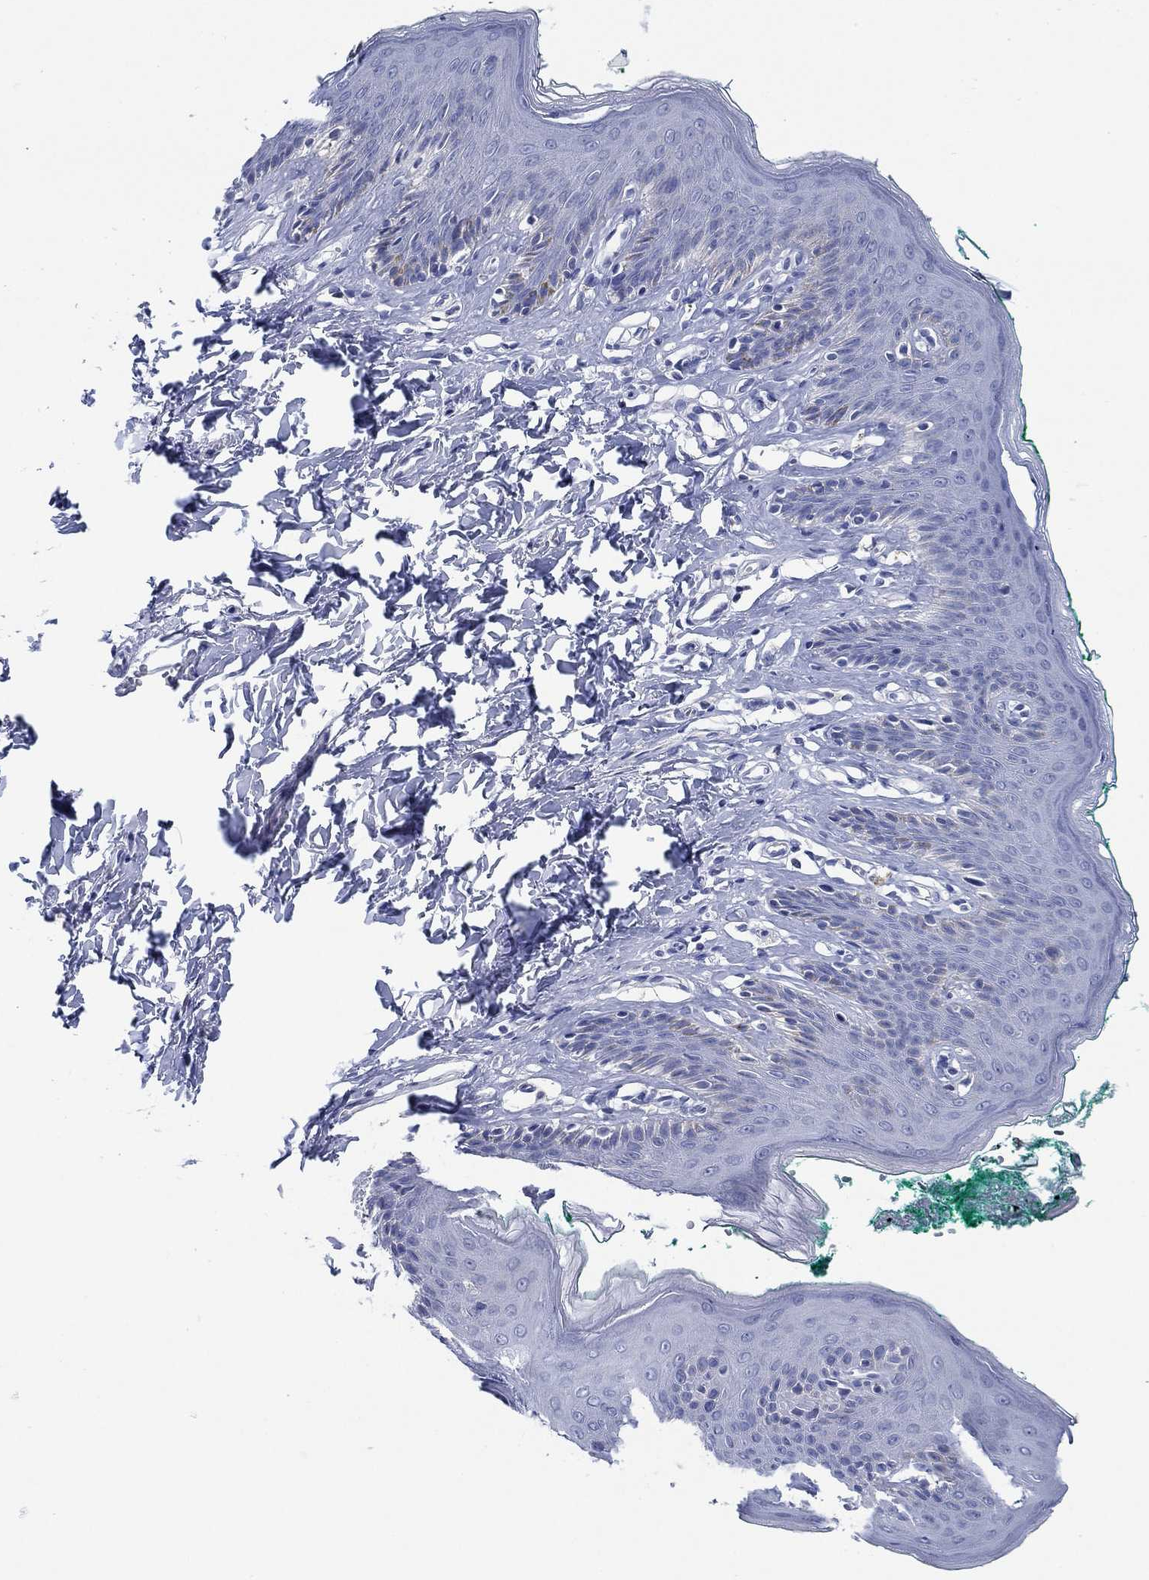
{"staining": {"intensity": "negative", "quantity": "none", "location": "none"}, "tissue": "skin", "cell_type": "Epidermal cells", "image_type": "normal", "snomed": [{"axis": "morphology", "description": "Normal tissue, NOS"}, {"axis": "topography", "description": "Vulva"}], "caption": "The image demonstrates no staining of epidermal cells in unremarkable skin.", "gene": "TOMM20L", "patient": {"sex": "female", "age": 66}}